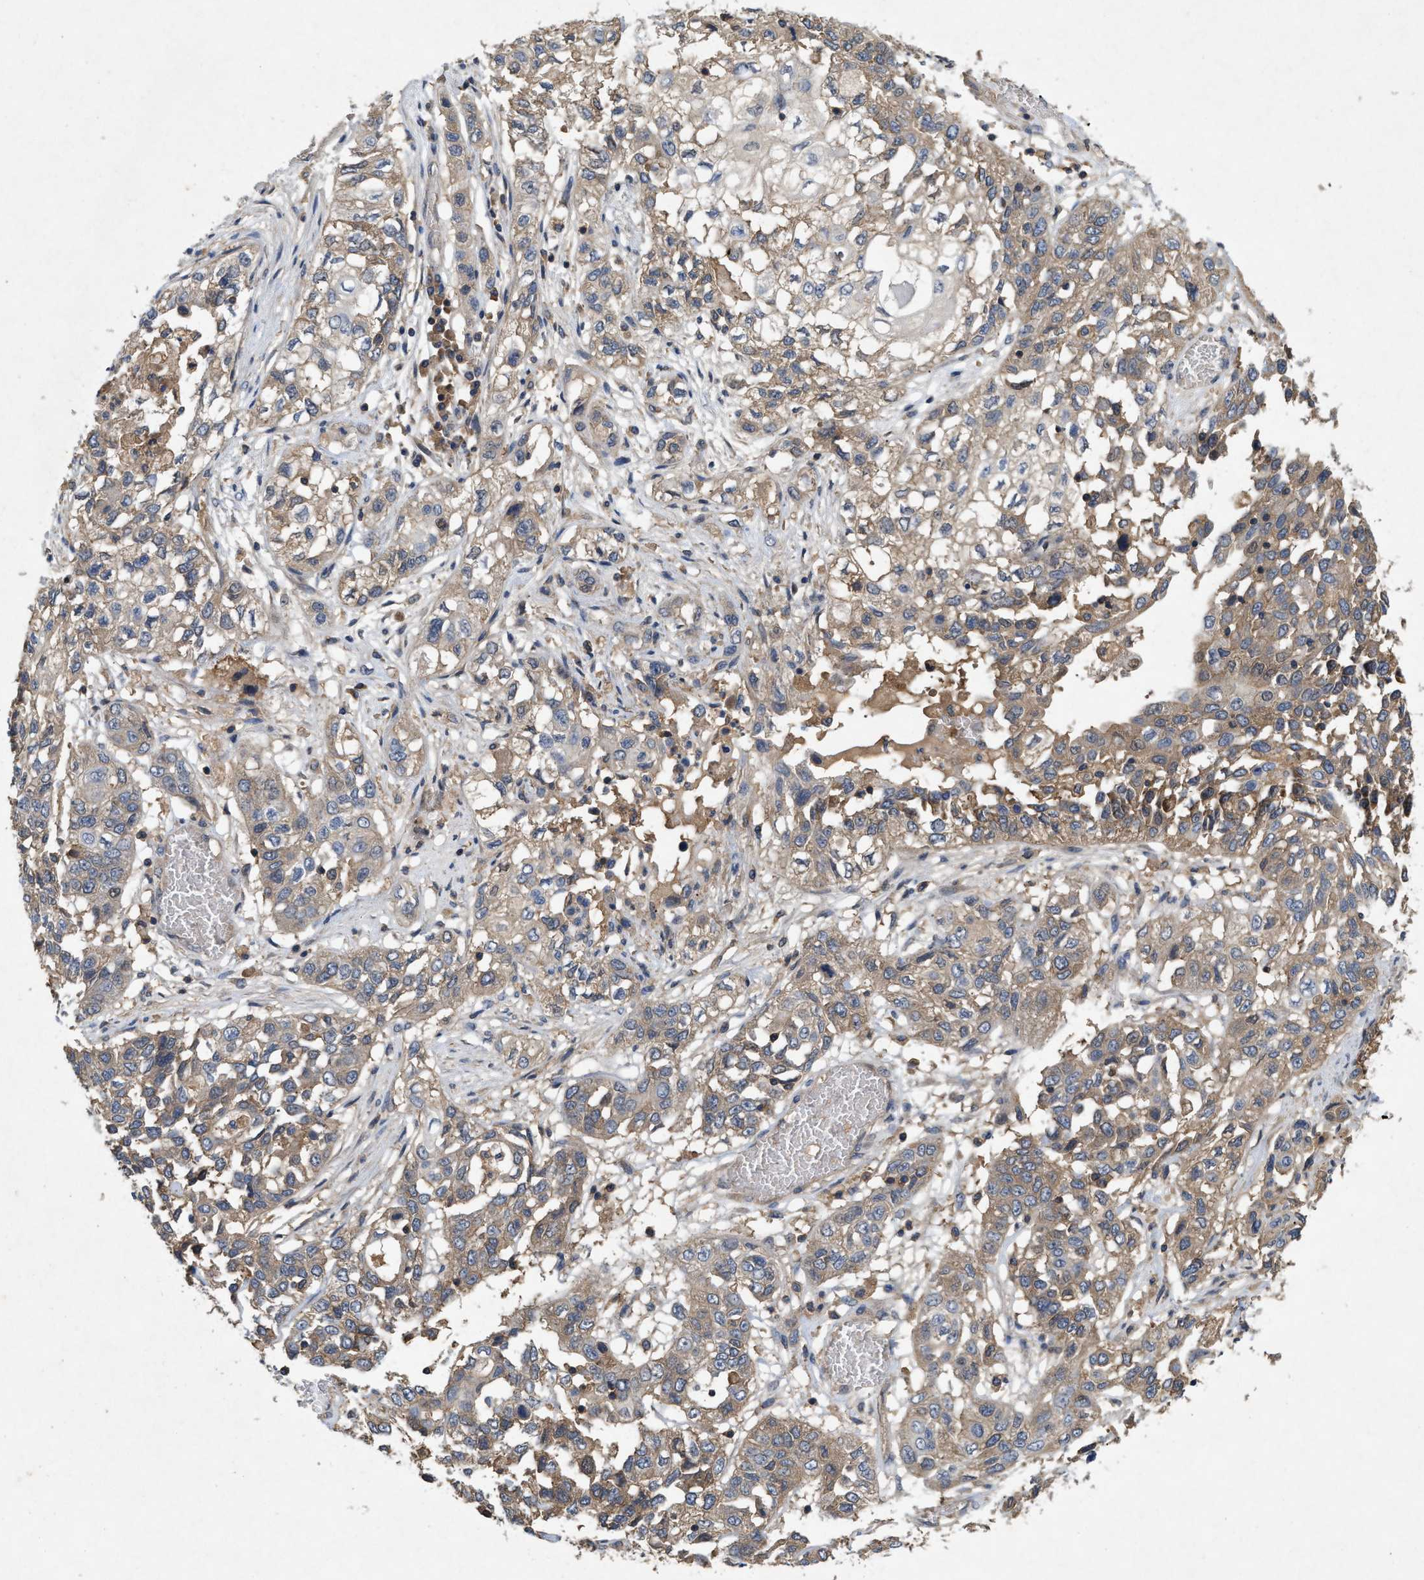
{"staining": {"intensity": "moderate", "quantity": ">75%", "location": "cytoplasmic/membranous"}, "tissue": "lung cancer", "cell_type": "Tumor cells", "image_type": "cancer", "snomed": [{"axis": "morphology", "description": "Squamous cell carcinoma, NOS"}, {"axis": "topography", "description": "Lung"}], "caption": "This photomicrograph demonstrates immunohistochemistry (IHC) staining of human lung cancer, with medium moderate cytoplasmic/membranous positivity in approximately >75% of tumor cells.", "gene": "LPAR2", "patient": {"sex": "male", "age": 71}}